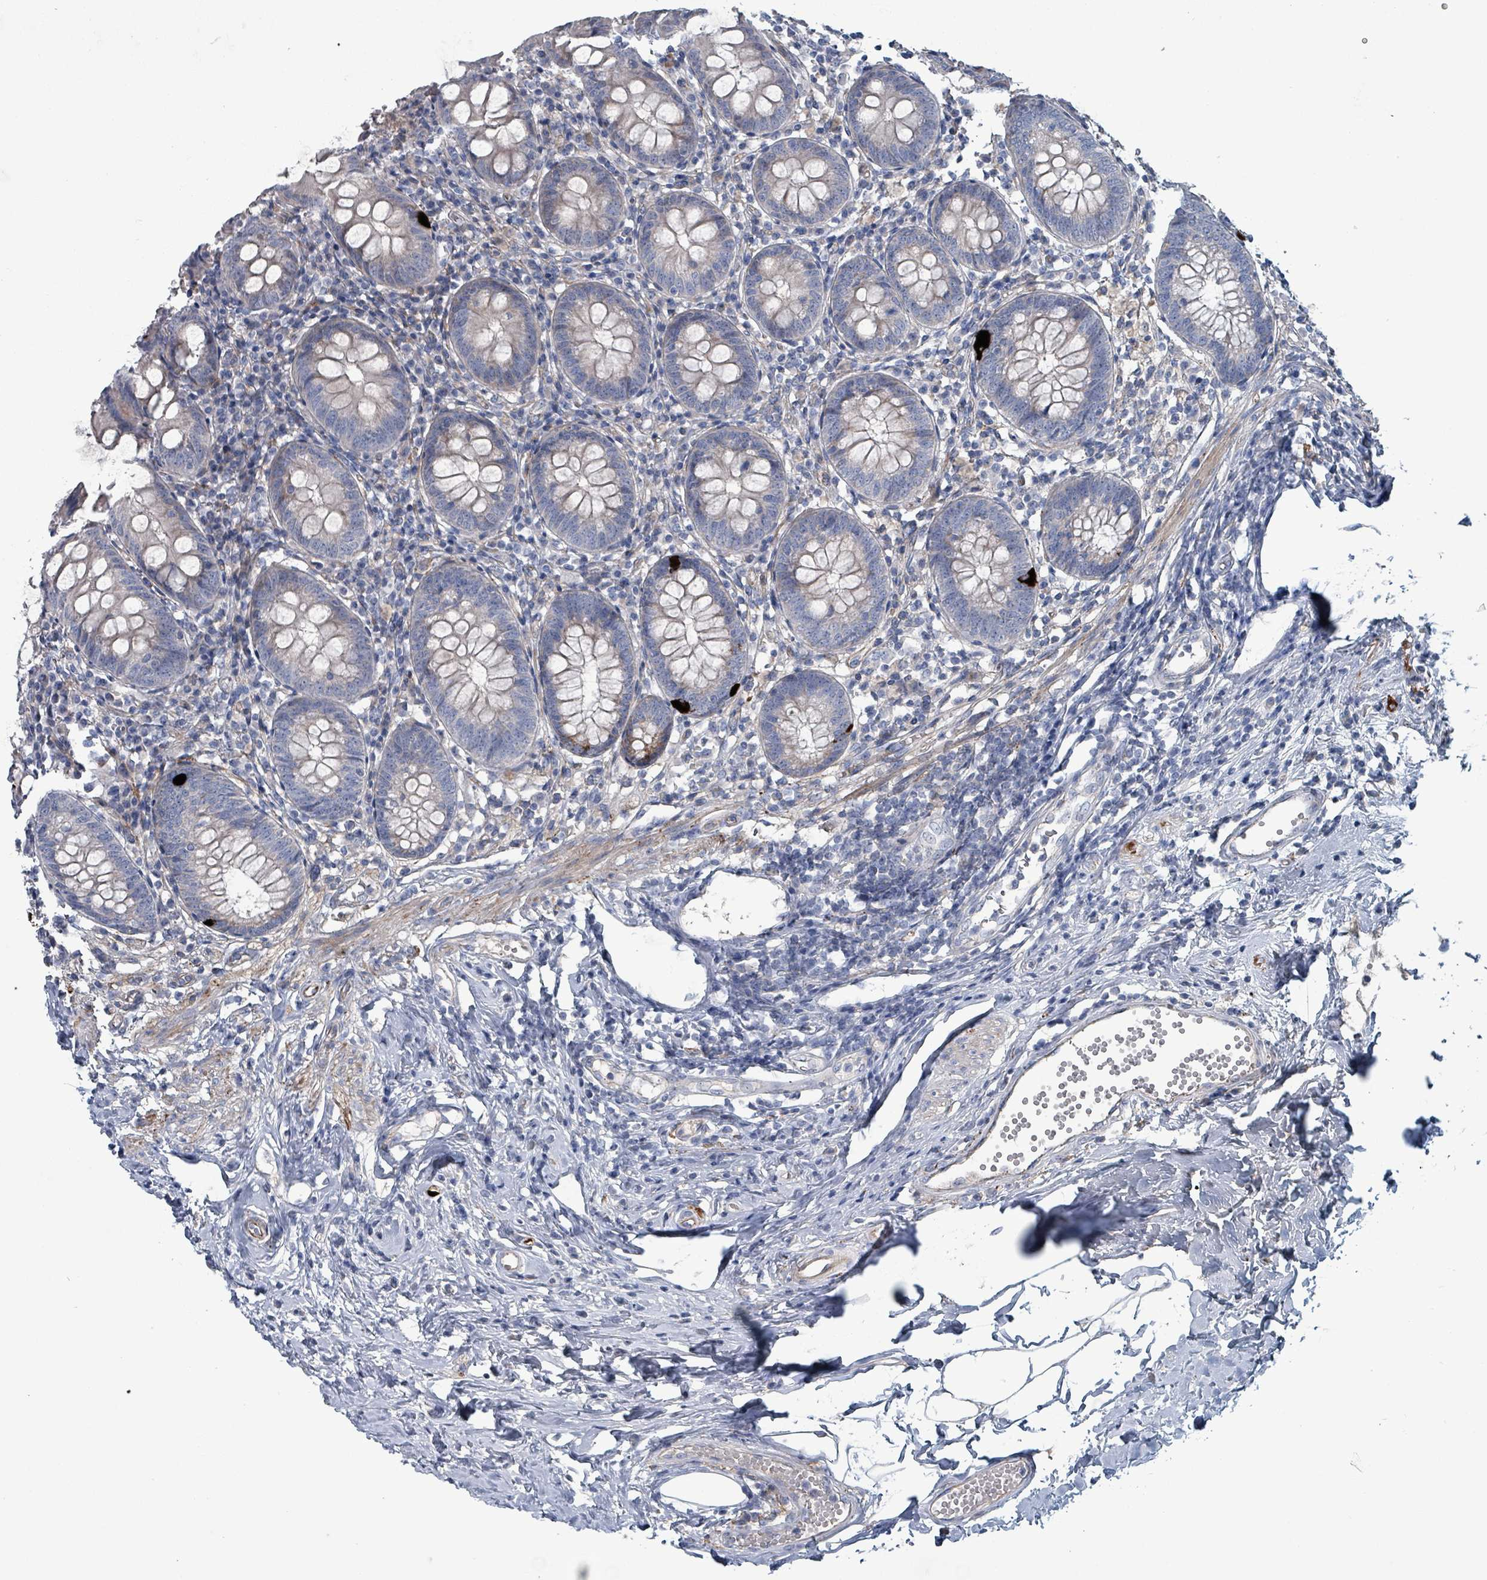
{"staining": {"intensity": "strong", "quantity": "<25%", "location": "cytoplasmic/membranous"}, "tissue": "appendix", "cell_type": "Glandular cells", "image_type": "normal", "snomed": [{"axis": "morphology", "description": "Normal tissue, NOS"}, {"axis": "topography", "description": "Appendix"}], "caption": "Brown immunohistochemical staining in benign human appendix exhibits strong cytoplasmic/membranous positivity in approximately <25% of glandular cells.", "gene": "TAAR5", "patient": {"sex": "female", "age": 54}}